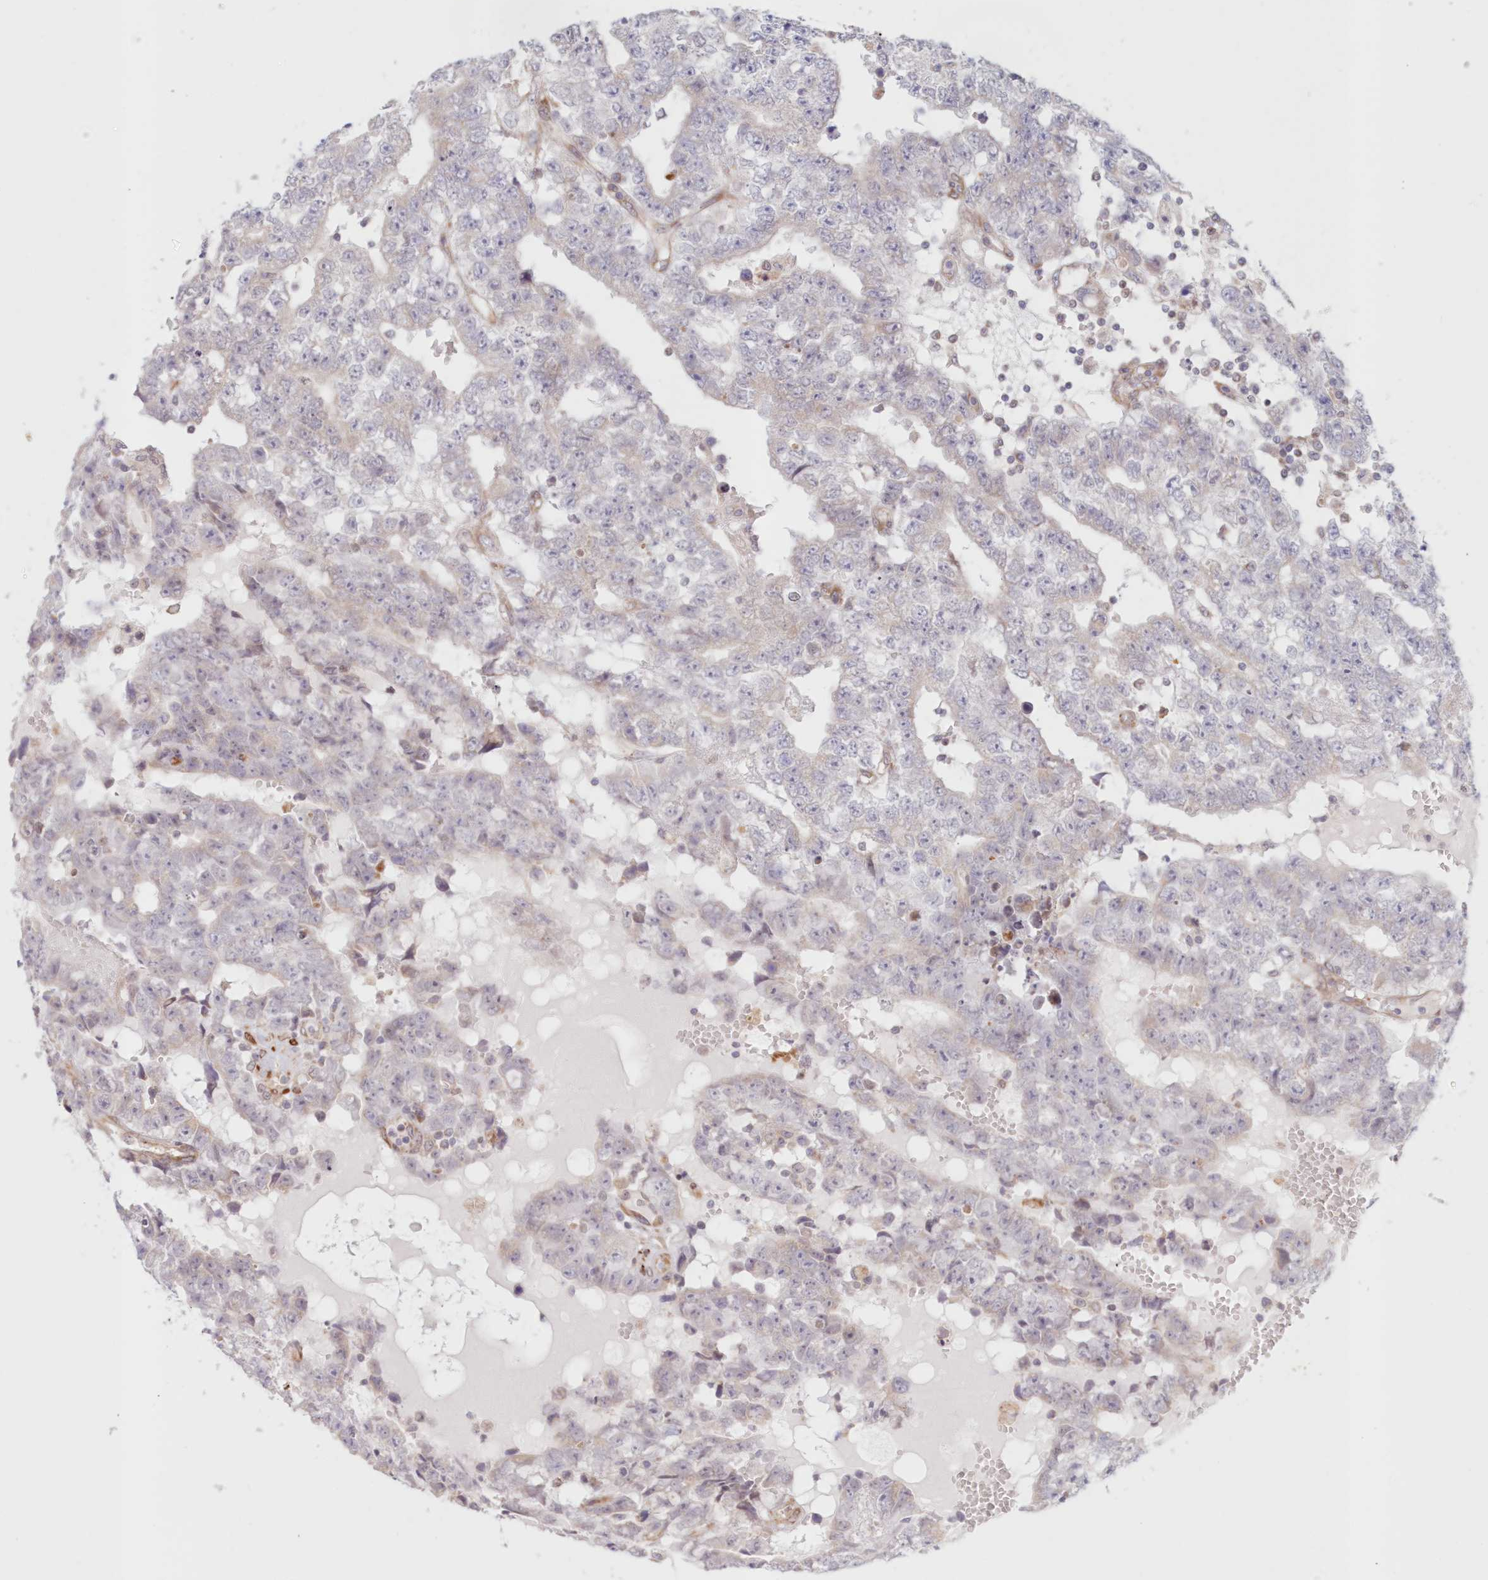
{"staining": {"intensity": "negative", "quantity": "none", "location": "none"}, "tissue": "testis cancer", "cell_type": "Tumor cells", "image_type": "cancer", "snomed": [{"axis": "morphology", "description": "Carcinoma, Embryonal, NOS"}, {"axis": "topography", "description": "Testis"}], "caption": "Tumor cells show no significant expression in testis cancer.", "gene": "PCYOX1L", "patient": {"sex": "male", "age": 25}}